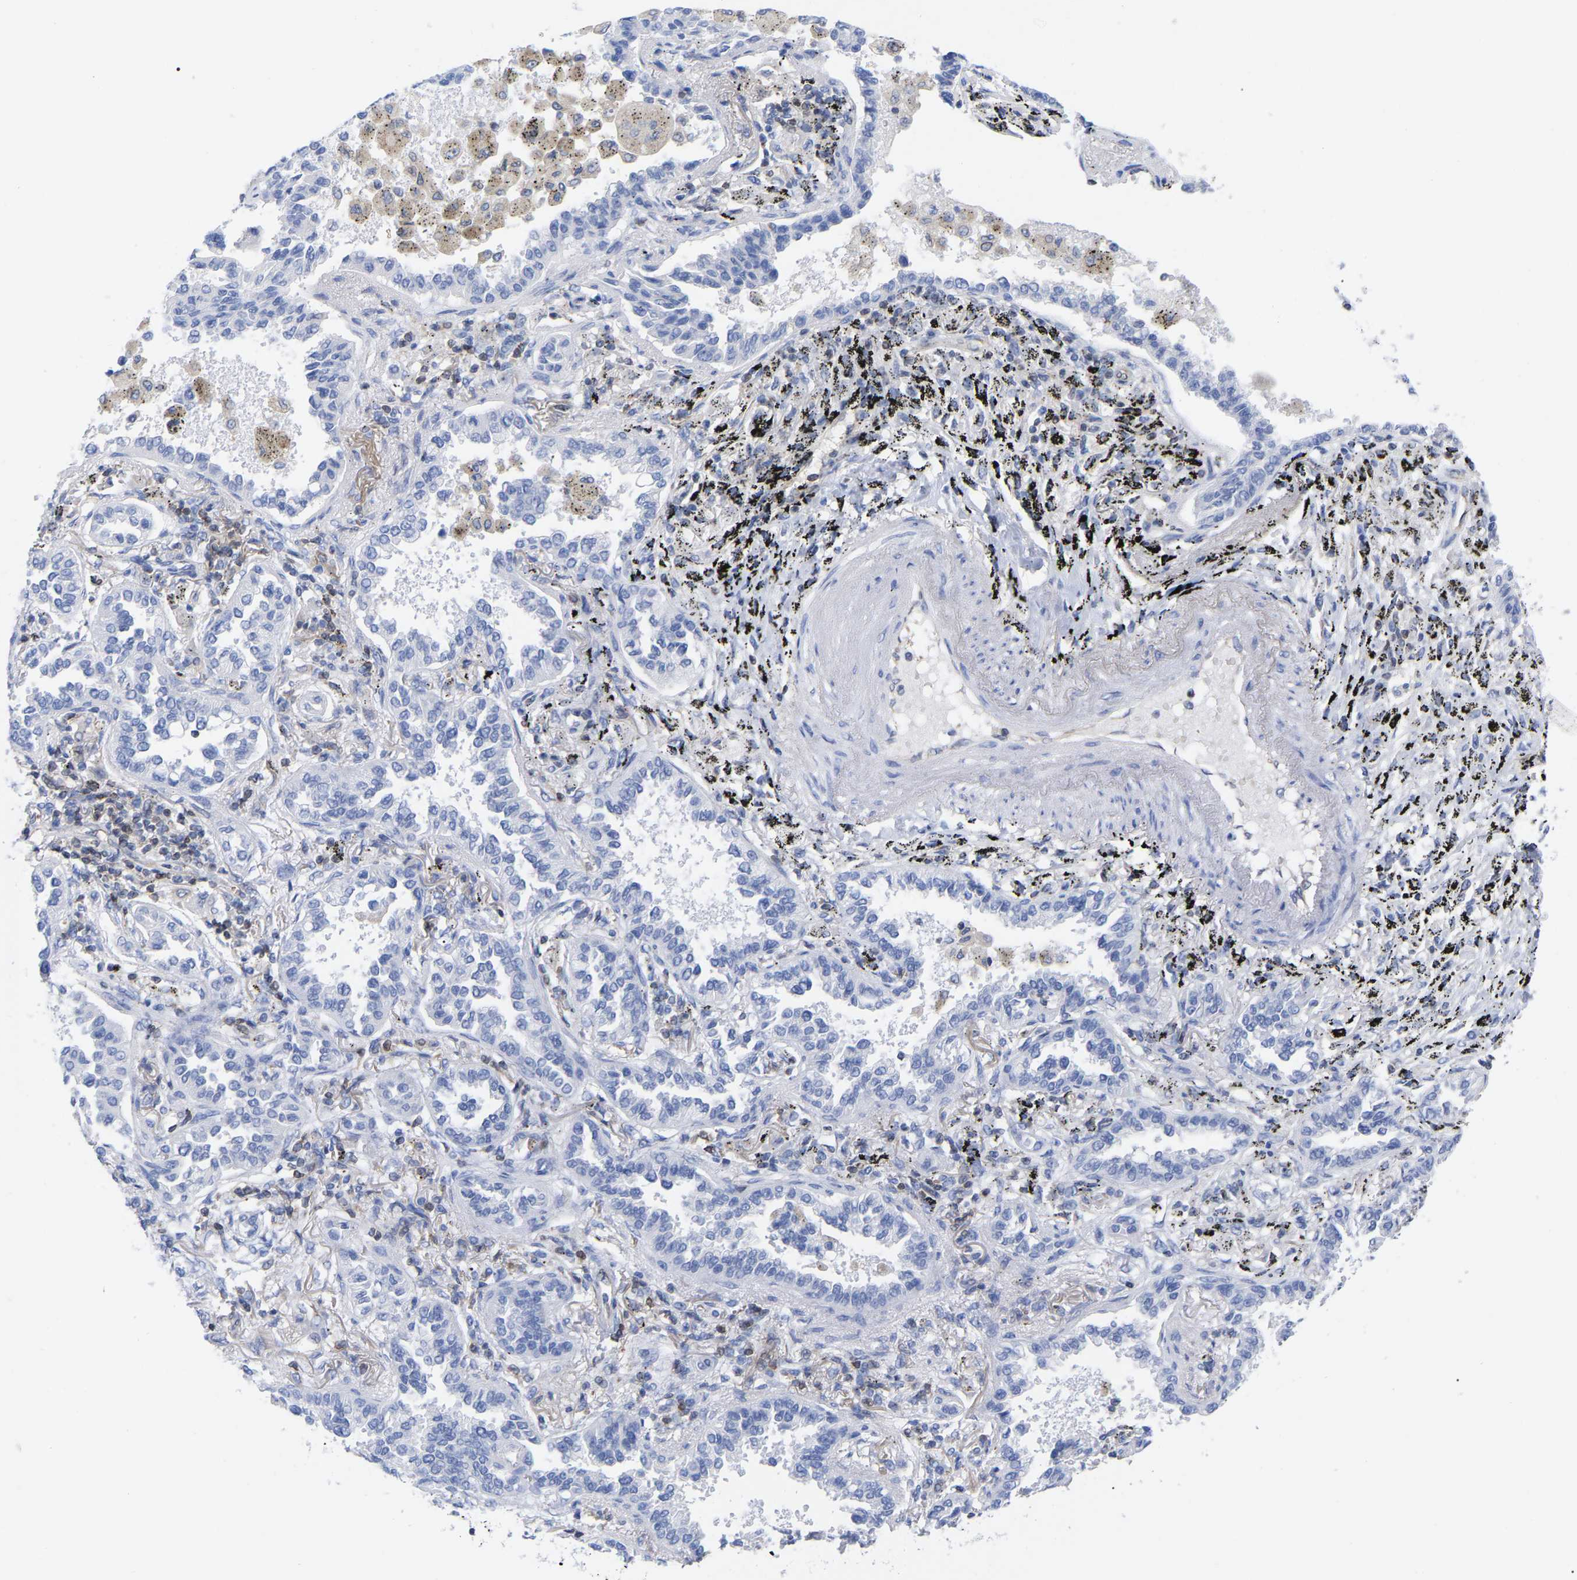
{"staining": {"intensity": "negative", "quantity": "none", "location": "none"}, "tissue": "lung cancer", "cell_type": "Tumor cells", "image_type": "cancer", "snomed": [{"axis": "morphology", "description": "Normal tissue, NOS"}, {"axis": "morphology", "description": "Adenocarcinoma, NOS"}, {"axis": "topography", "description": "Lung"}], "caption": "This is an immunohistochemistry photomicrograph of adenocarcinoma (lung). There is no staining in tumor cells.", "gene": "GIMAP4", "patient": {"sex": "male", "age": 59}}